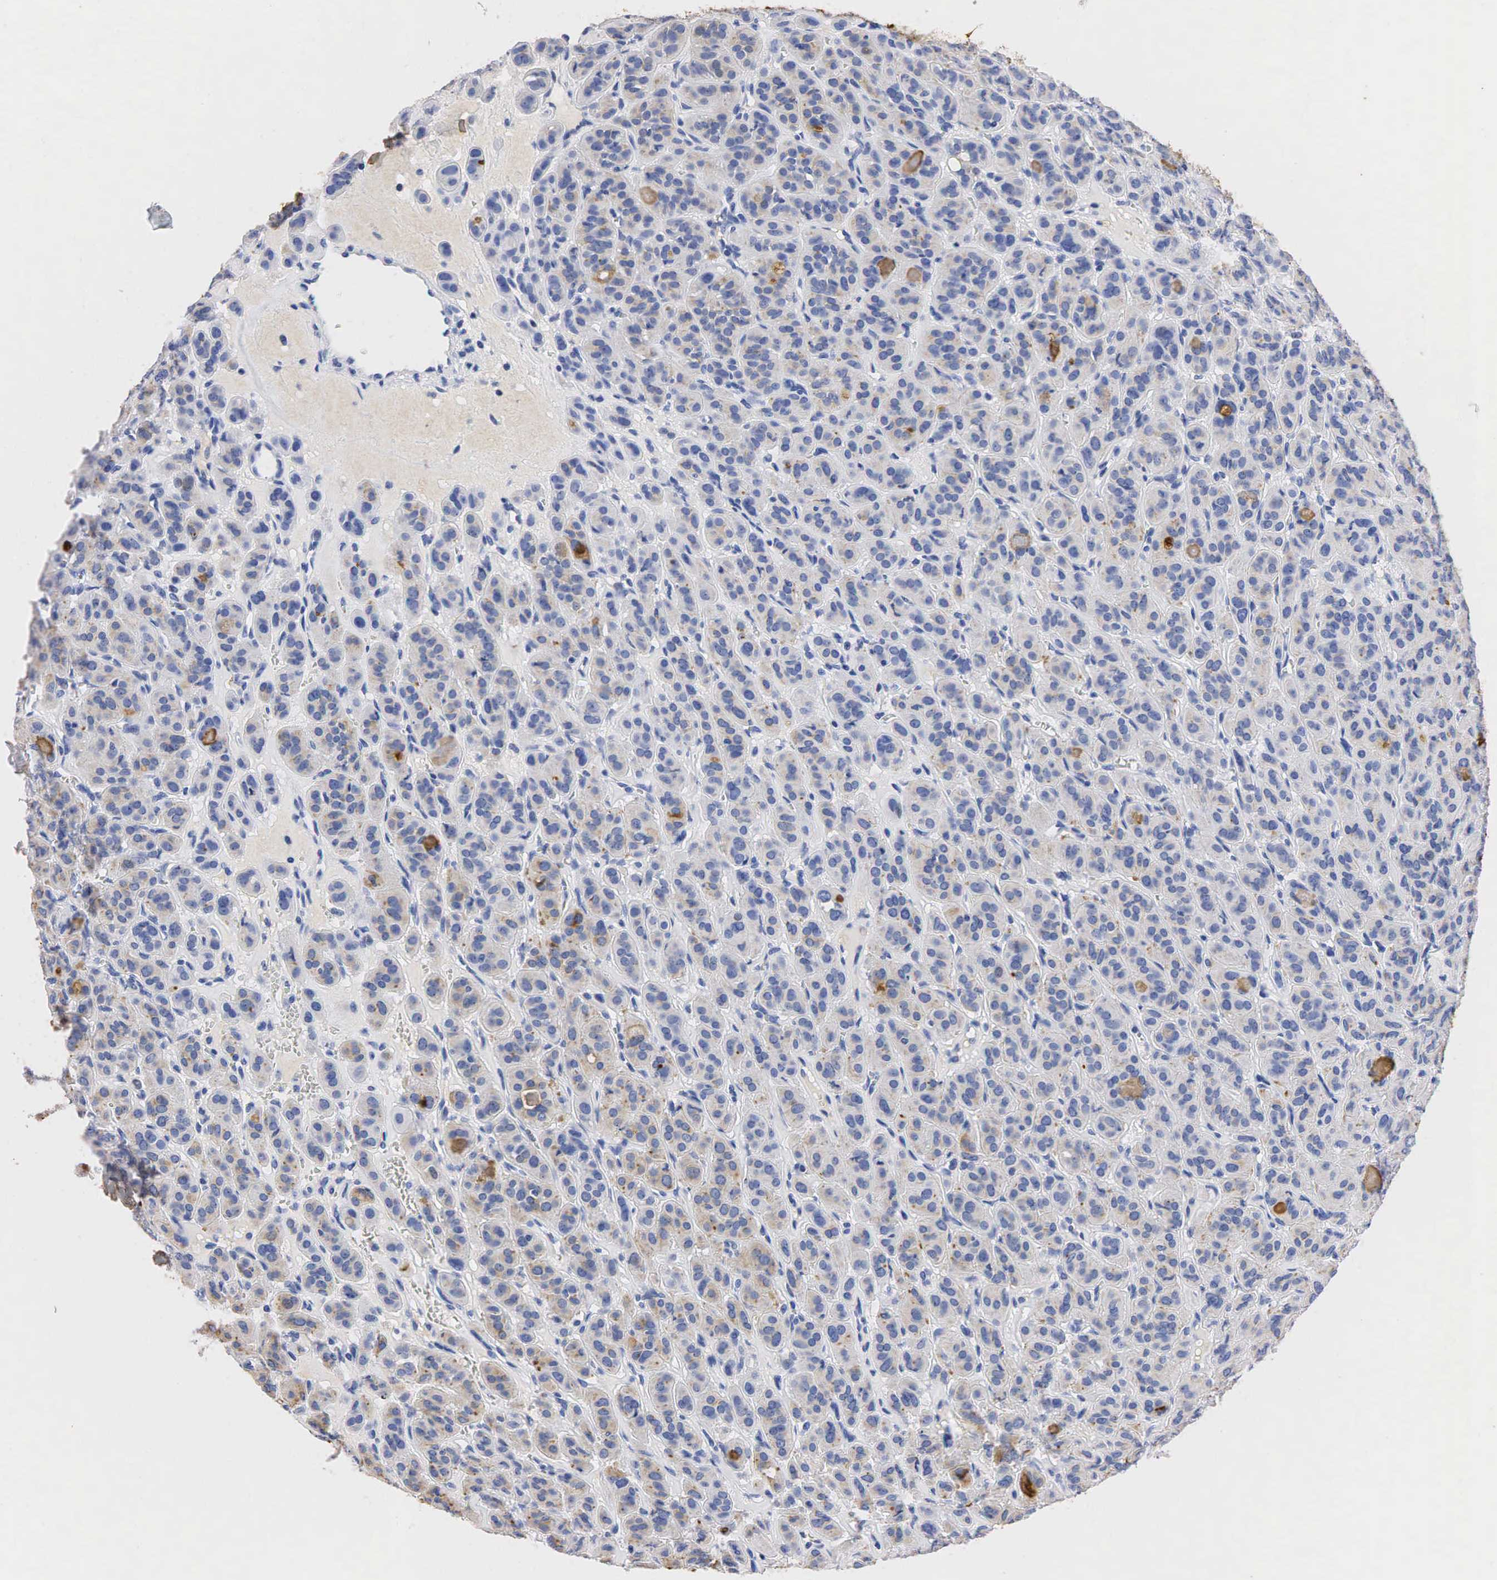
{"staining": {"intensity": "weak", "quantity": "<25%", "location": "cytoplasmic/membranous"}, "tissue": "thyroid cancer", "cell_type": "Tumor cells", "image_type": "cancer", "snomed": [{"axis": "morphology", "description": "Follicular adenoma carcinoma, NOS"}, {"axis": "topography", "description": "Thyroid gland"}], "caption": "Photomicrograph shows no significant protein staining in tumor cells of thyroid cancer (follicular adenoma carcinoma).", "gene": "SST", "patient": {"sex": "female", "age": 71}}